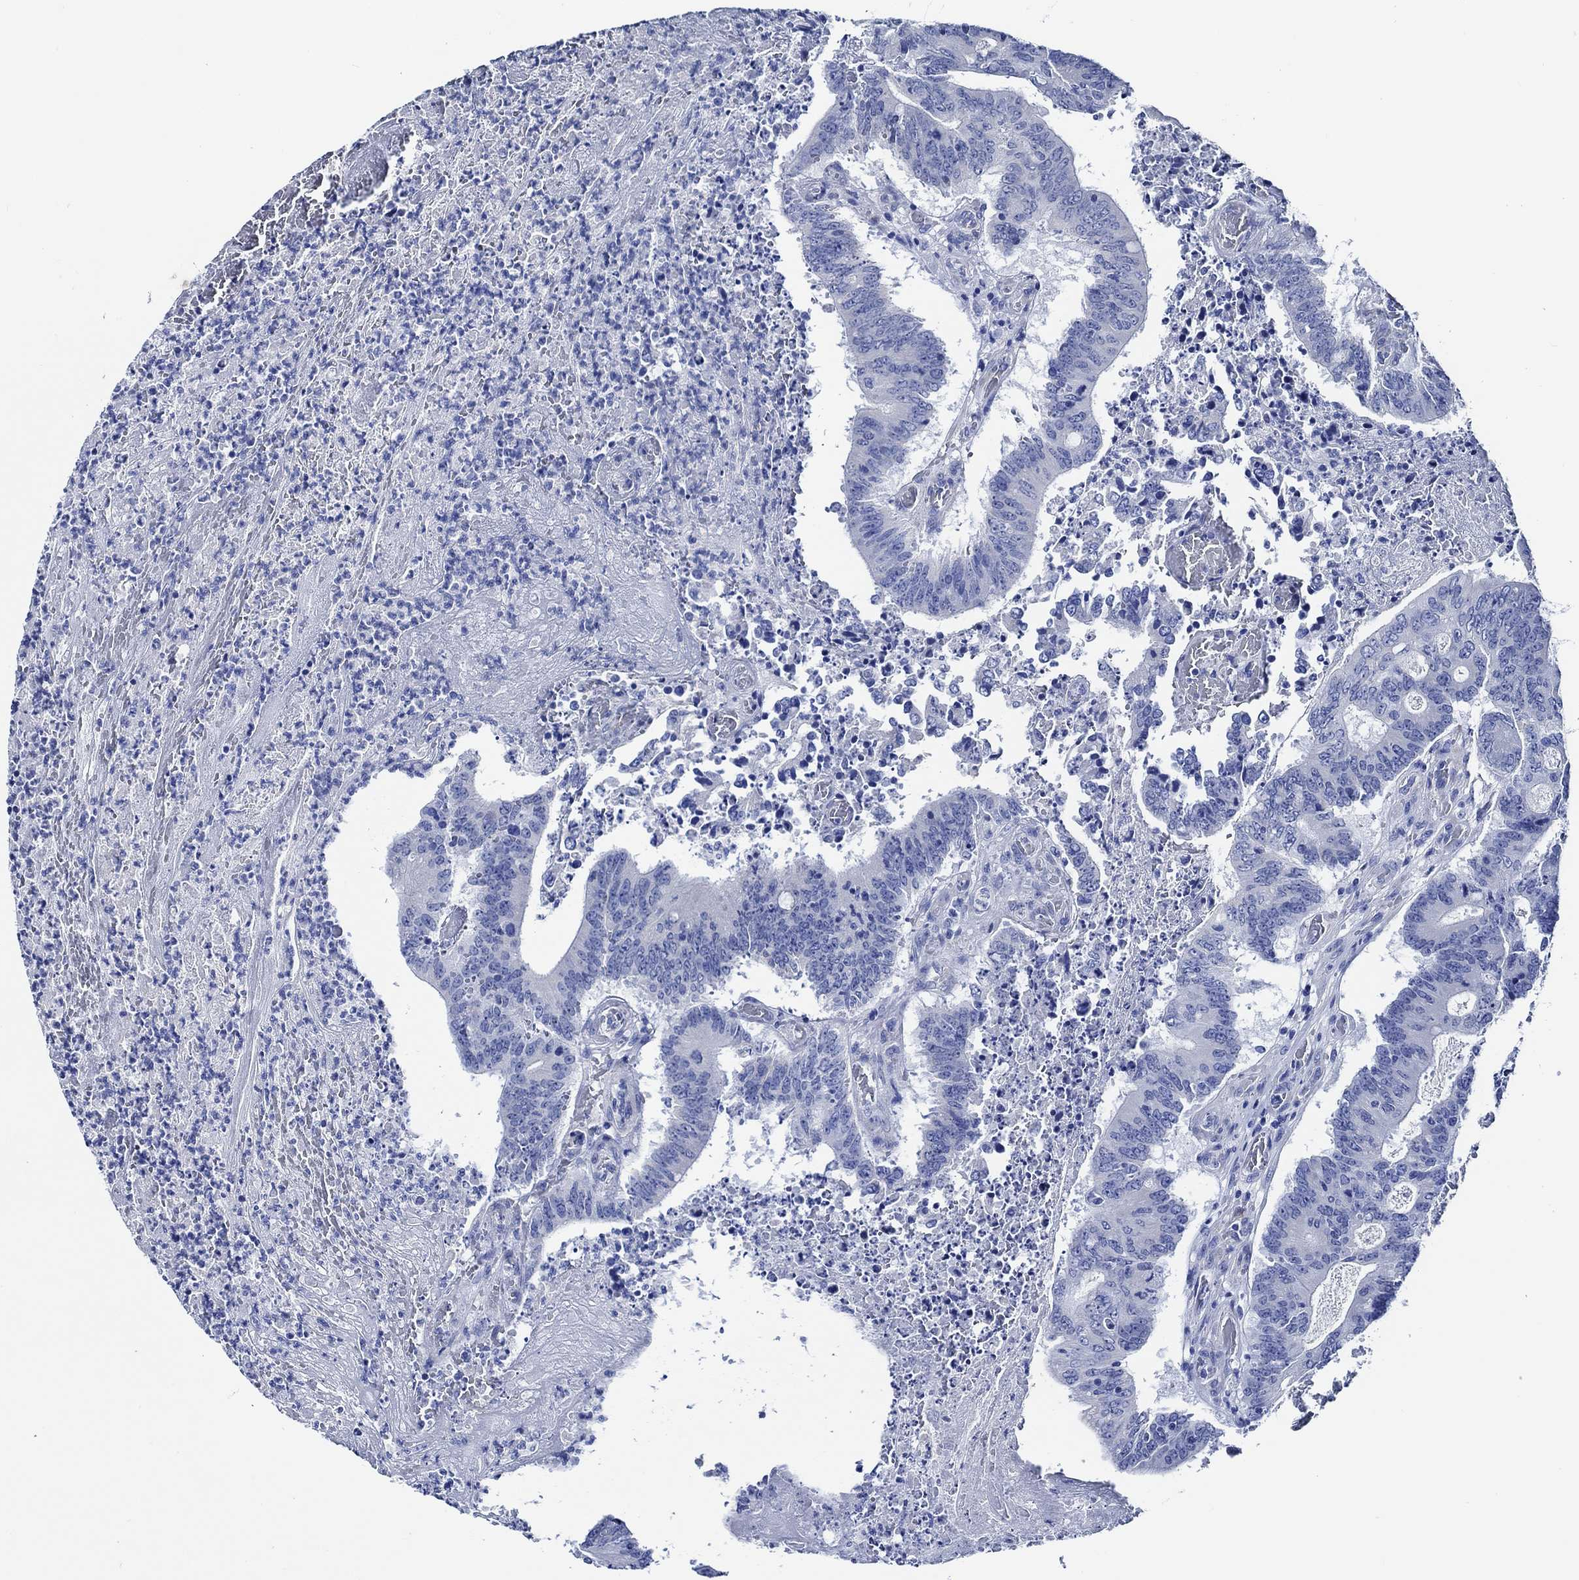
{"staining": {"intensity": "negative", "quantity": "none", "location": "none"}, "tissue": "colorectal cancer", "cell_type": "Tumor cells", "image_type": "cancer", "snomed": [{"axis": "morphology", "description": "Adenocarcinoma, NOS"}, {"axis": "topography", "description": "Colon"}], "caption": "Colorectal adenocarcinoma was stained to show a protein in brown. There is no significant positivity in tumor cells.", "gene": "WDR62", "patient": {"sex": "female", "age": 70}}